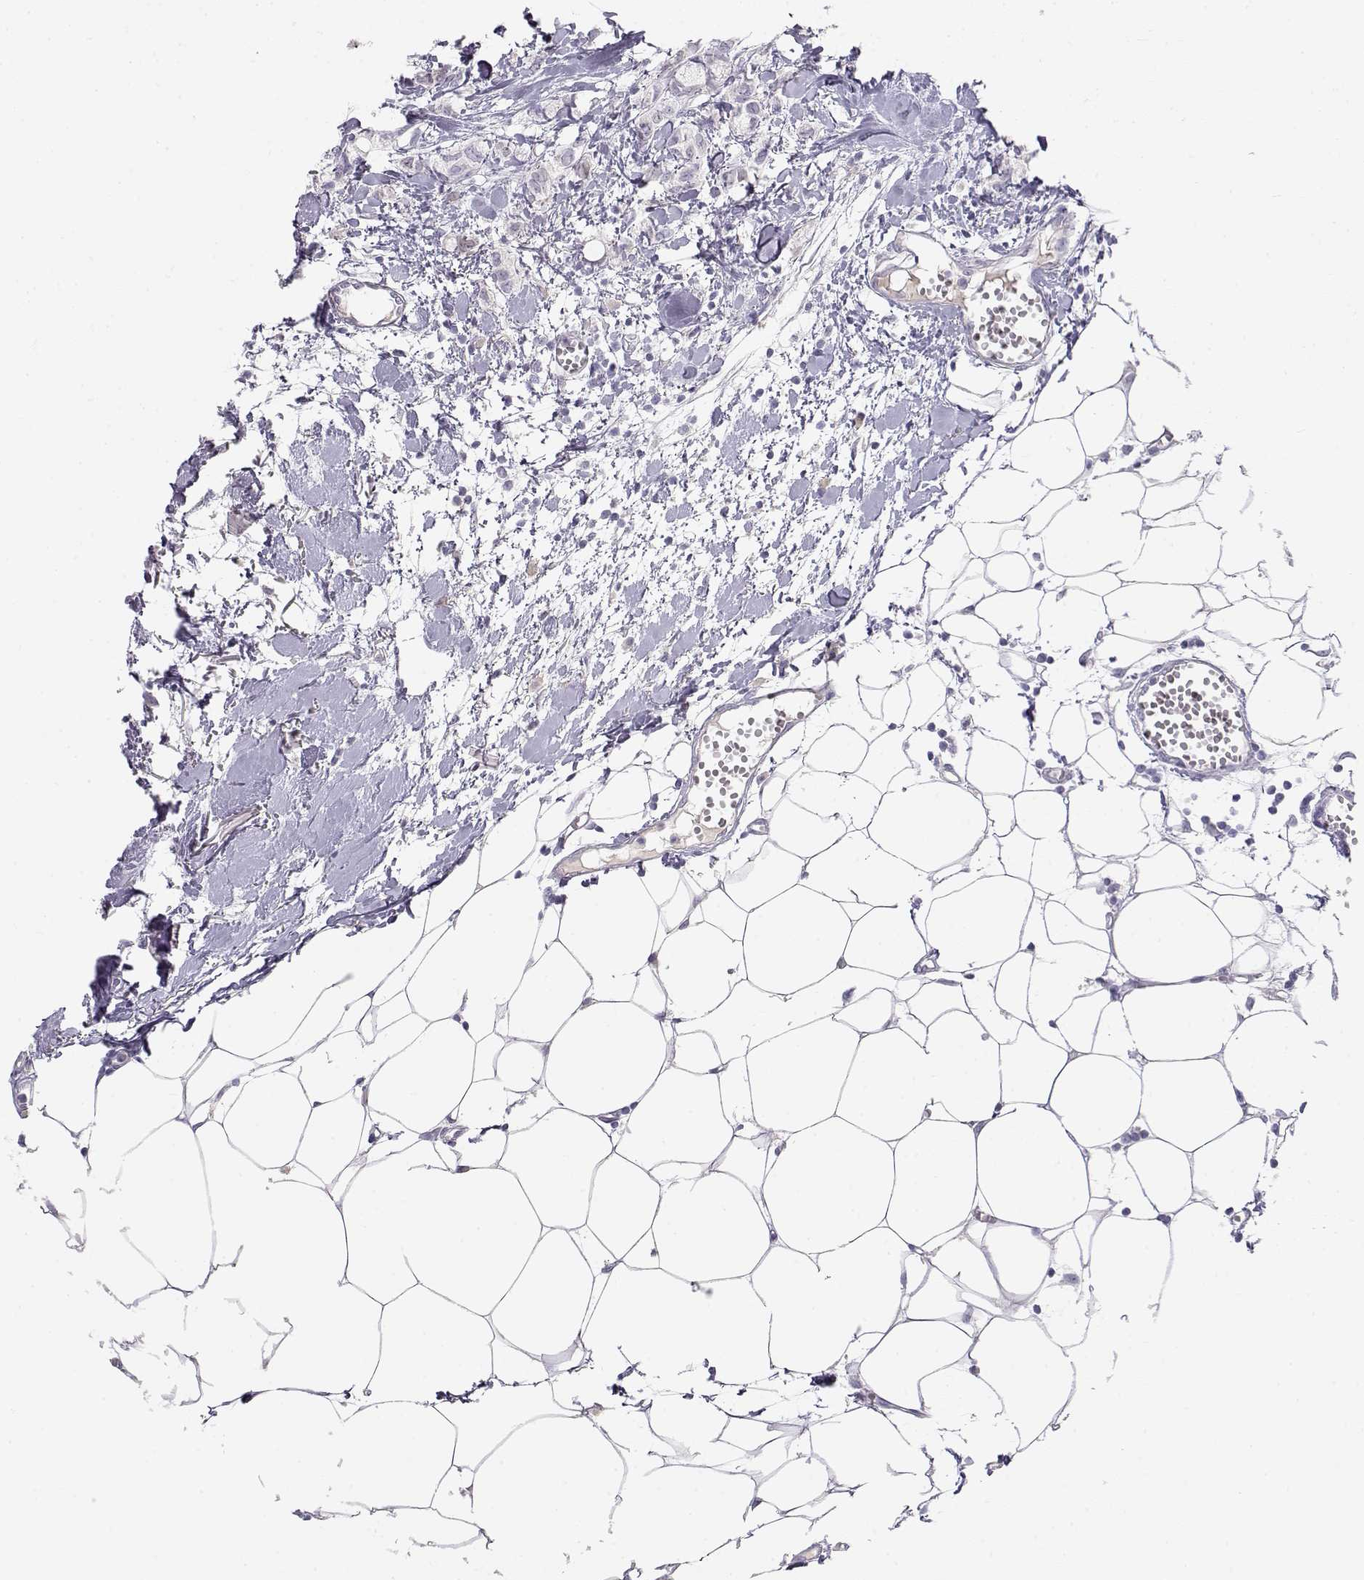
{"staining": {"intensity": "negative", "quantity": "none", "location": "none"}, "tissue": "breast cancer", "cell_type": "Tumor cells", "image_type": "cancer", "snomed": [{"axis": "morphology", "description": "Duct carcinoma"}, {"axis": "topography", "description": "Breast"}], "caption": "Photomicrograph shows no protein positivity in tumor cells of breast intraductal carcinoma tissue. (Stains: DAB IHC with hematoxylin counter stain, Microscopy: brightfield microscopy at high magnification).", "gene": "OPN5", "patient": {"sex": "female", "age": 85}}